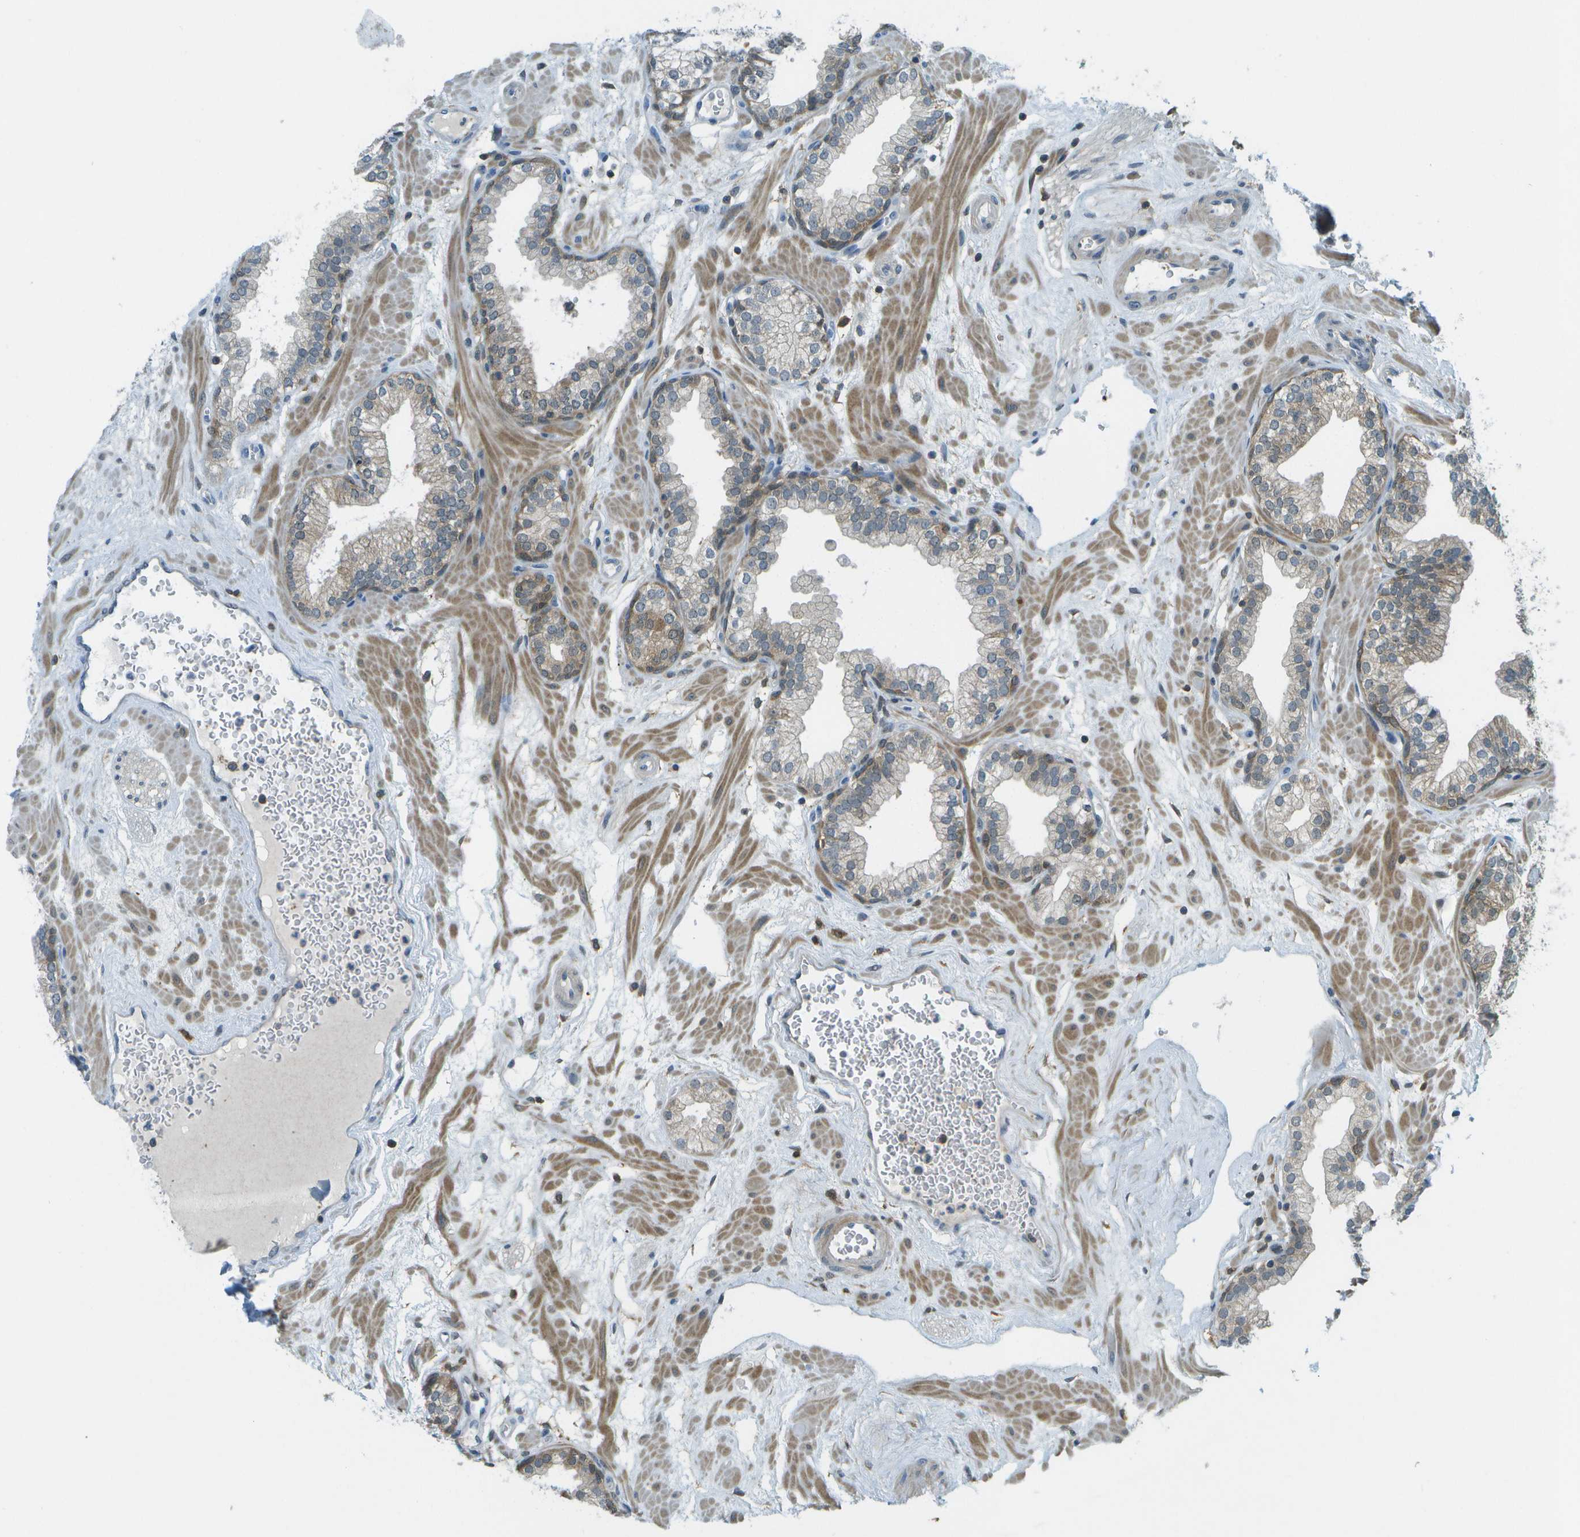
{"staining": {"intensity": "weak", "quantity": "25%-75%", "location": "cytoplasmic/membranous"}, "tissue": "prostate", "cell_type": "Glandular cells", "image_type": "normal", "snomed": [{"axis": "morphology", "description": "Normal tissue, NOS"}, {"axis": "morphology", "description": "Urothelial carcinoma, Low grade"}, {"axis": "topography", "description": "Urinary bladder"}, {"axis": "topography", "description": "Prostate"}], "caption": "A high-resolution histopathology image shows immunohistochemistry staining of benign prostate, which displays weak cytoplasmic/membranous positivity in approximately 25%-75% of glandular cells.", "gene": "CDH23", "patient": {"sex": "male", "age": 60}}